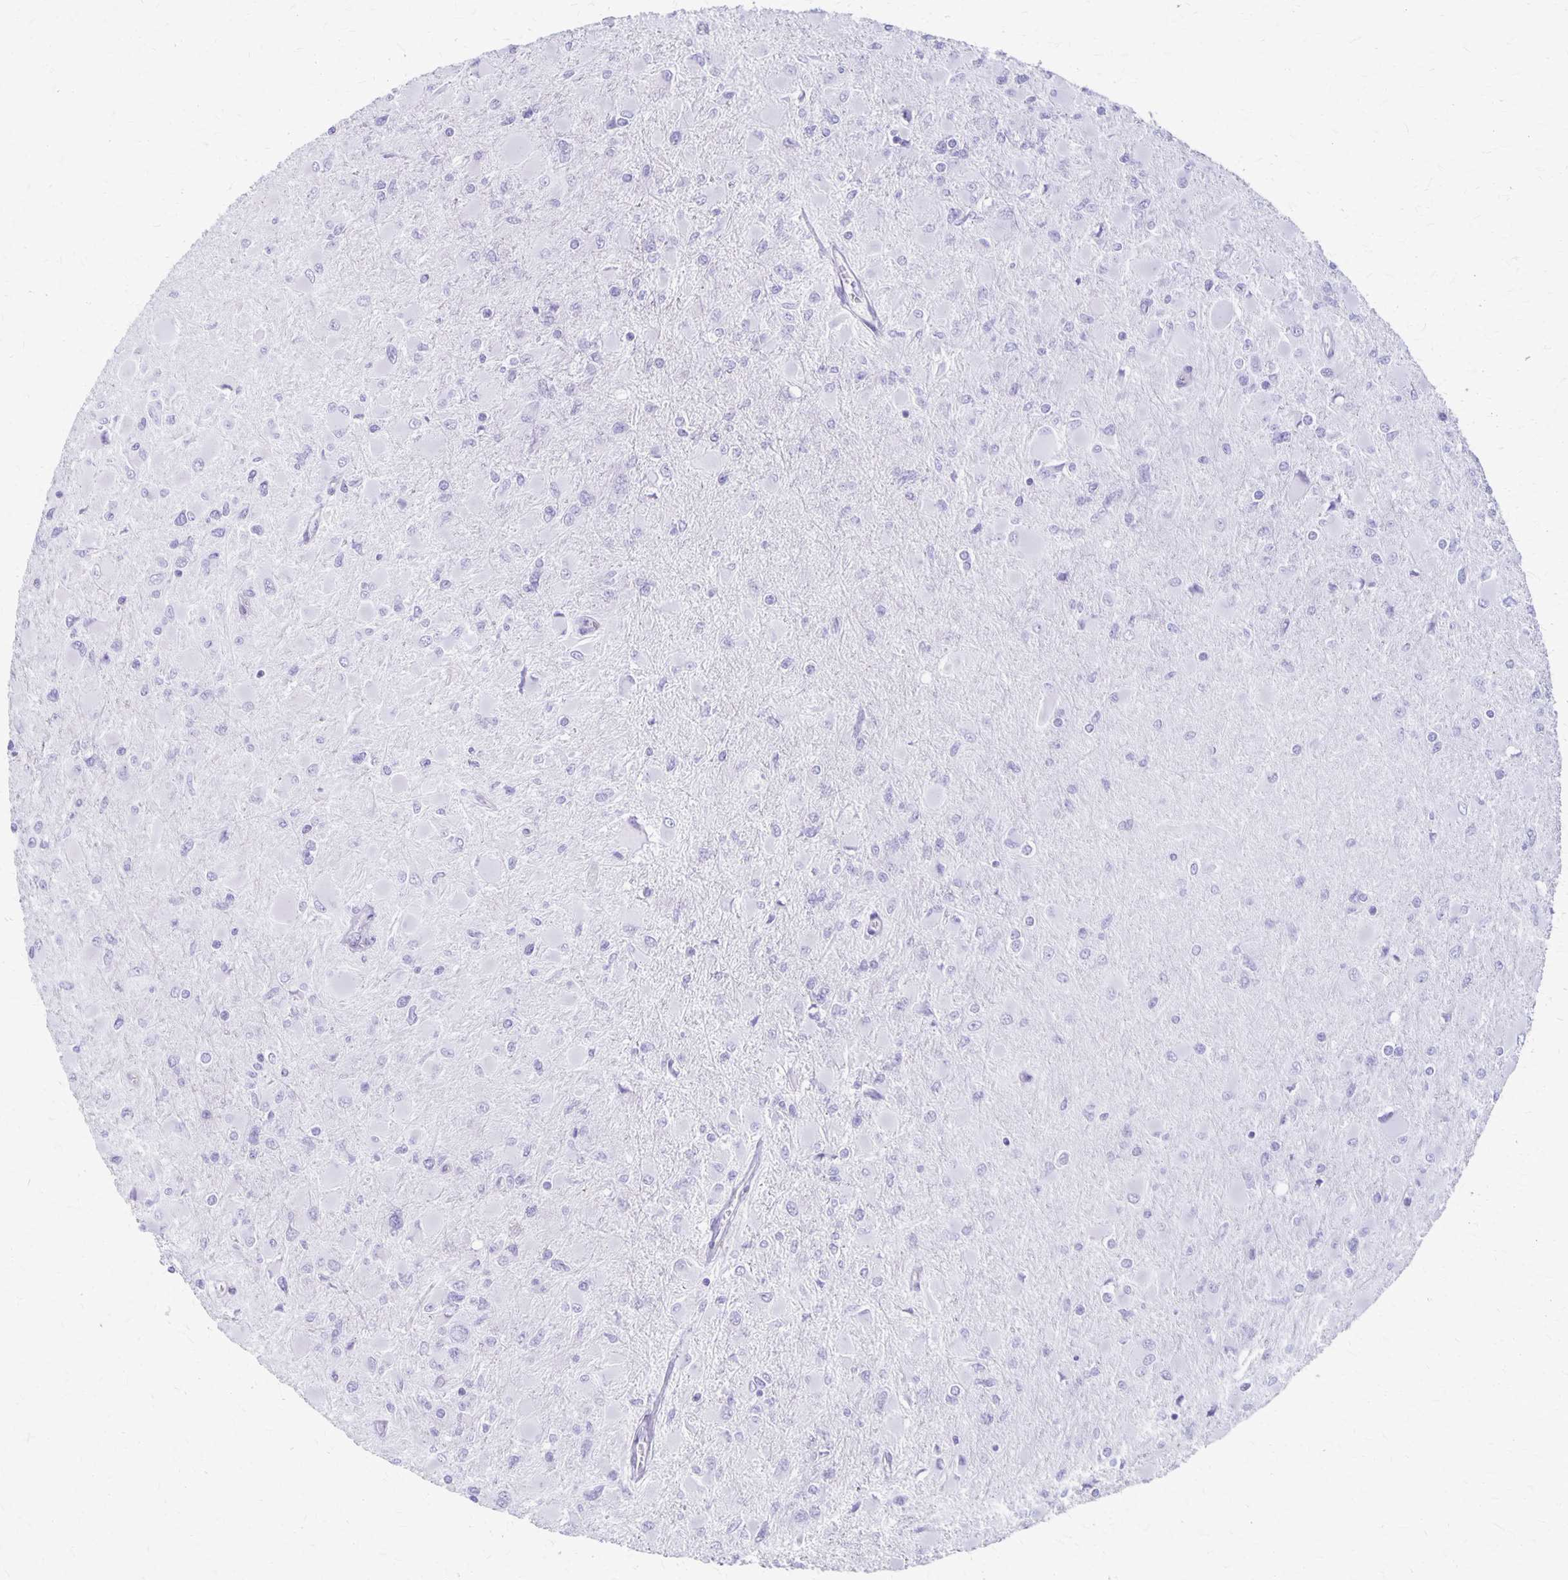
{"staining": {"intensity": "negative", "quantity": "none", "location": "none"}, "tissue": "glioma", "cell_type": "Tumor cells", "image_type": "cancer", "snomed": [{"axis": "morphology", "description": "Glioma, malignant, High grade"}, {"axis": "topography", "description": "Cerebral cortex"}], "caption": "The histopathology image displays no staining of tumor cells in glioma.", "gene": "HOMER1", "patient": {"sex": "female", "age": 36}}